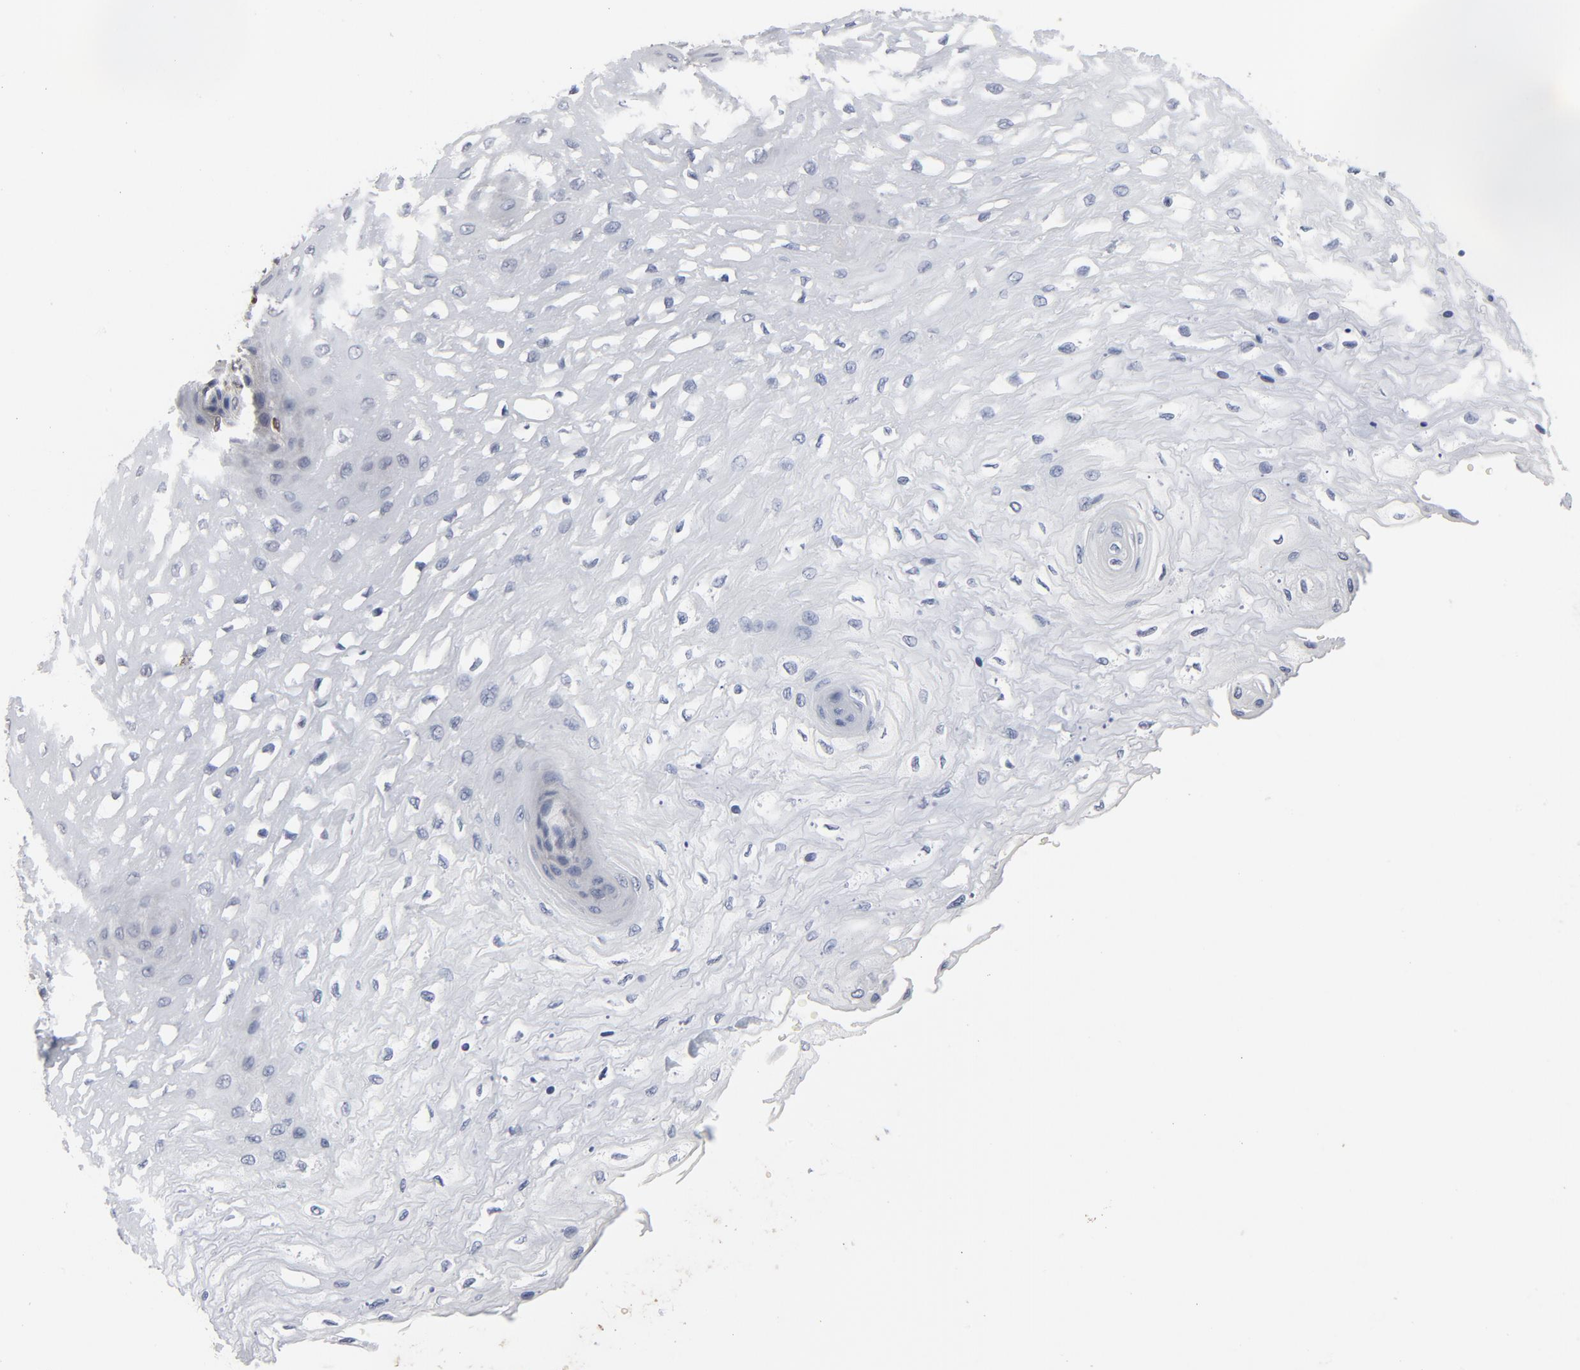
{"staining": {"intensity": "negative", "quantity": "none", "location": "none"}, "tissue": "esophagus", "cell_type": "Squamous epithelial cells", "image_type": "normal", "snomed": [{"axis": "morphology", "description": "Normal tissue, NOS"}, {"axis": "topography", "description": "Esophagus"}], "caption": "A histopathology image of esophagus stained for a protein demonstrates no brown staining in squamous epithelial cells.", "gene": "NFKB1", "patient": {"sex": "female", "age": 72}}